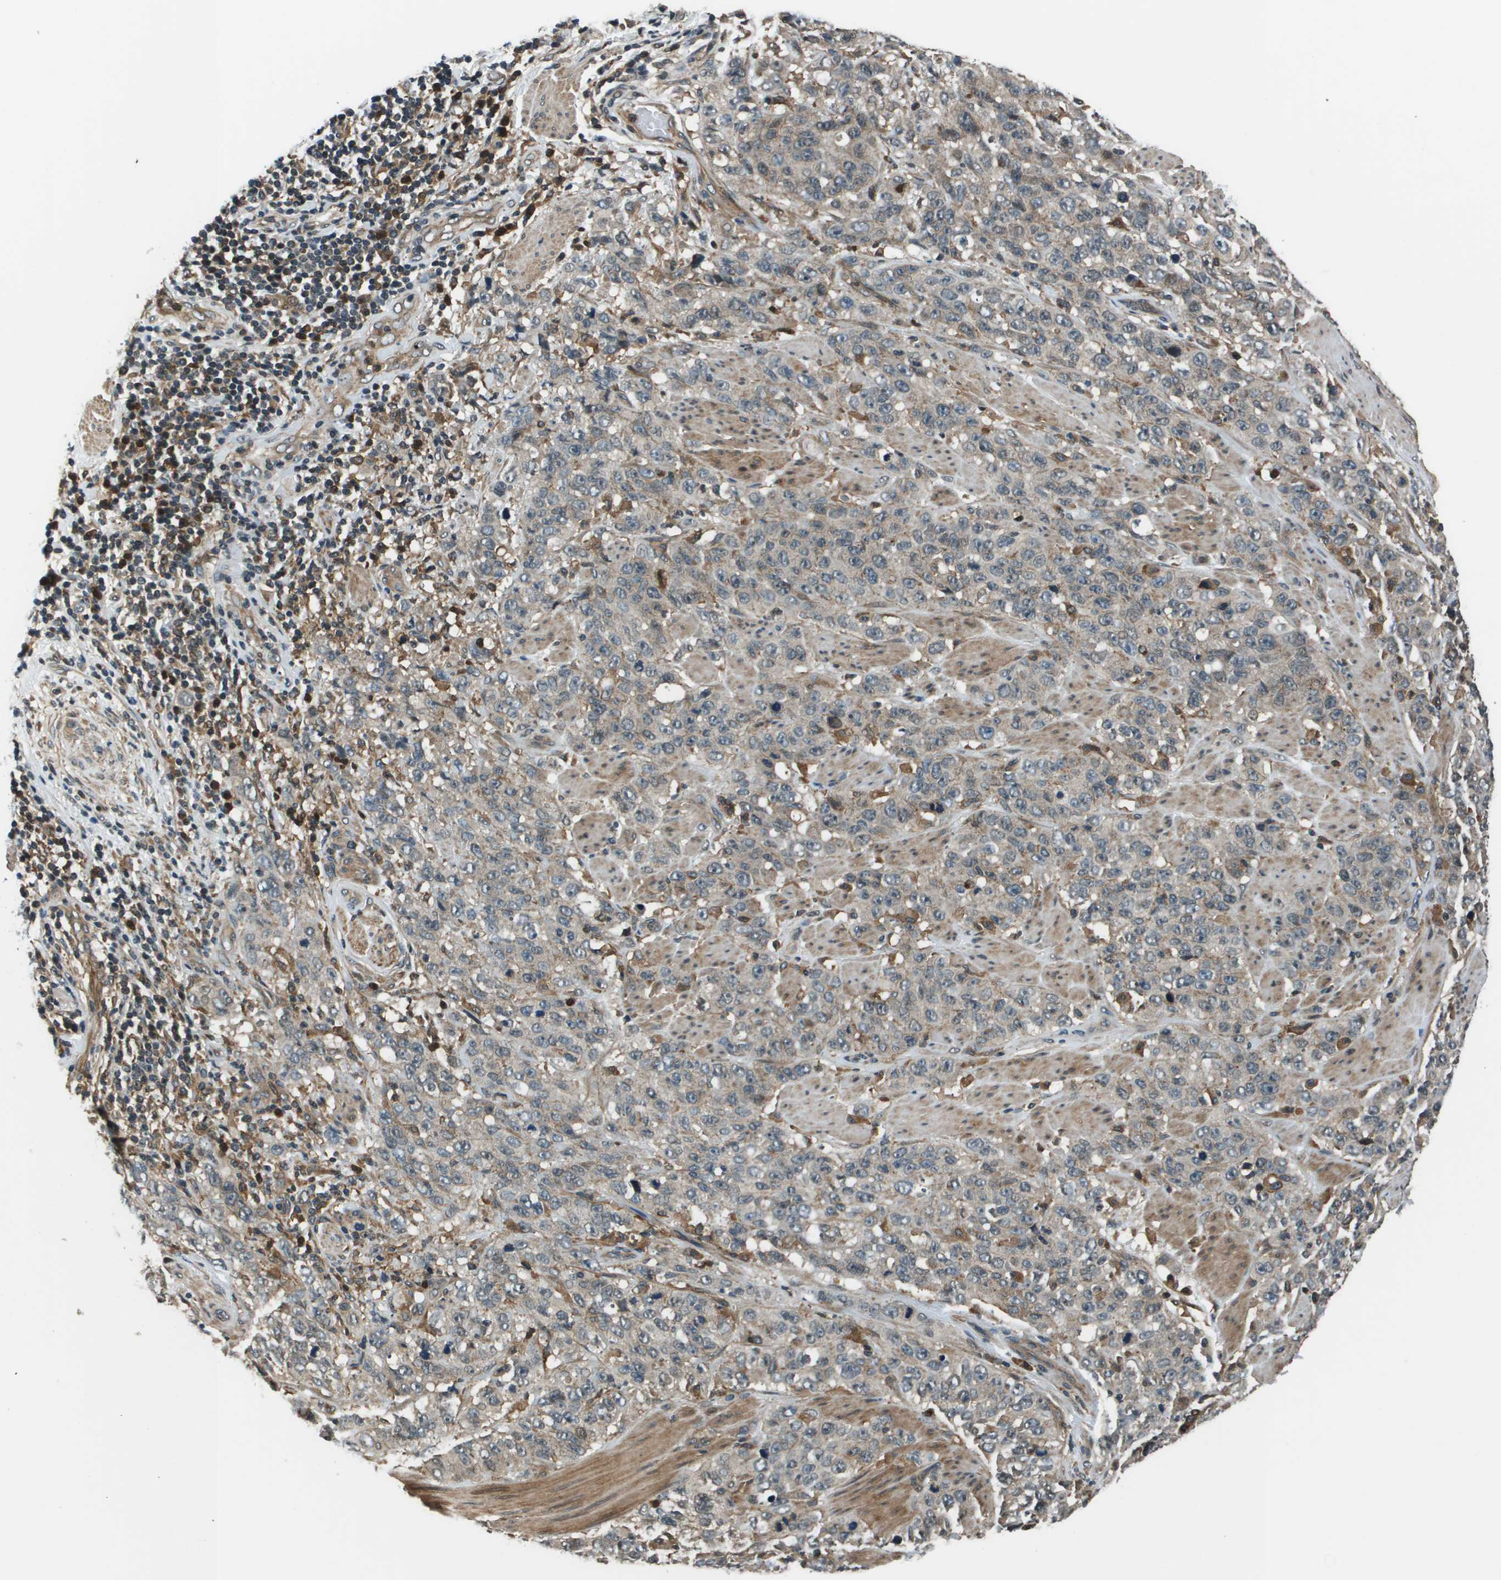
{"staining": {"intensity": "negative", "quantity": "none", "location": "none"}, "tissue": "stomach cancer", "cell_type": "Tumor cells", "image_type": "cancer", "snomed": [{"axis": "morphology", "description": "Adenocarcinoma, NOS"}, {"axis": "topography", "description": "Stomach"}], "caption": "High magnification brightfield microscopy of stomach cancer stained with DAB (3,3'-diaminobenzidine) (brown) and counterstained with hematoxylin (blue): tumor cells show no significant positivity.", "gene": "ARHGEF11", "patient": {"sex": "male", "age": 48}}